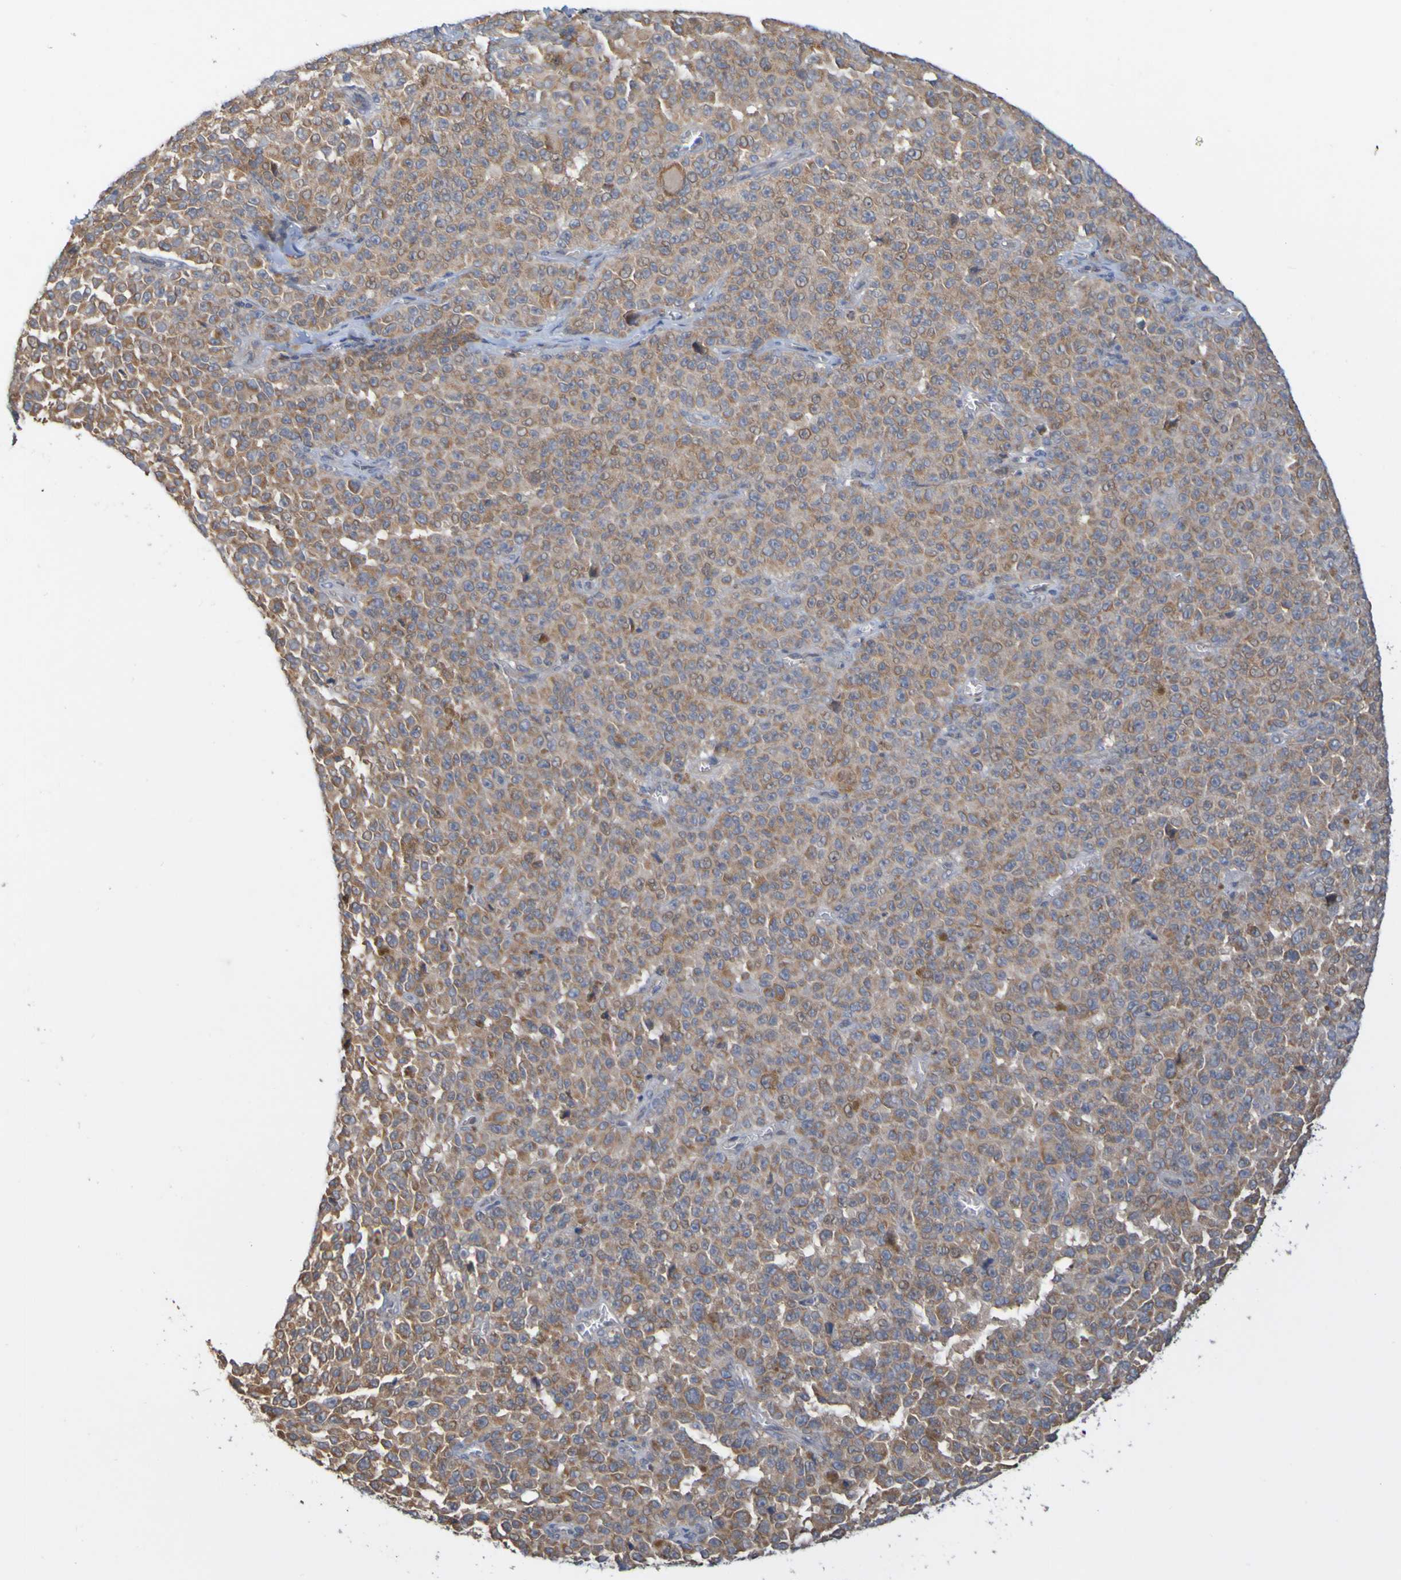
{"staining": {"intensity": "moderate", "quantity": ">75%", "location": "cytoplasmic/membranous"}, "tissue": "melanoma", "cell_type": "Tumor cells", "image_type": "cancer", "snomed": [{"axis": "morphology", "description": "Malignant melanoma, NOS"}, {"axis": "topography", "description": "Skin"}], "caption": "Protein positivity by IHC reveals moderate cytoplasmic/membranous positivity in approximately >75% of tumor cells in malignant melanoma.", "gene": "NAV2", "patient": {"sex": "female", "age": 82}}